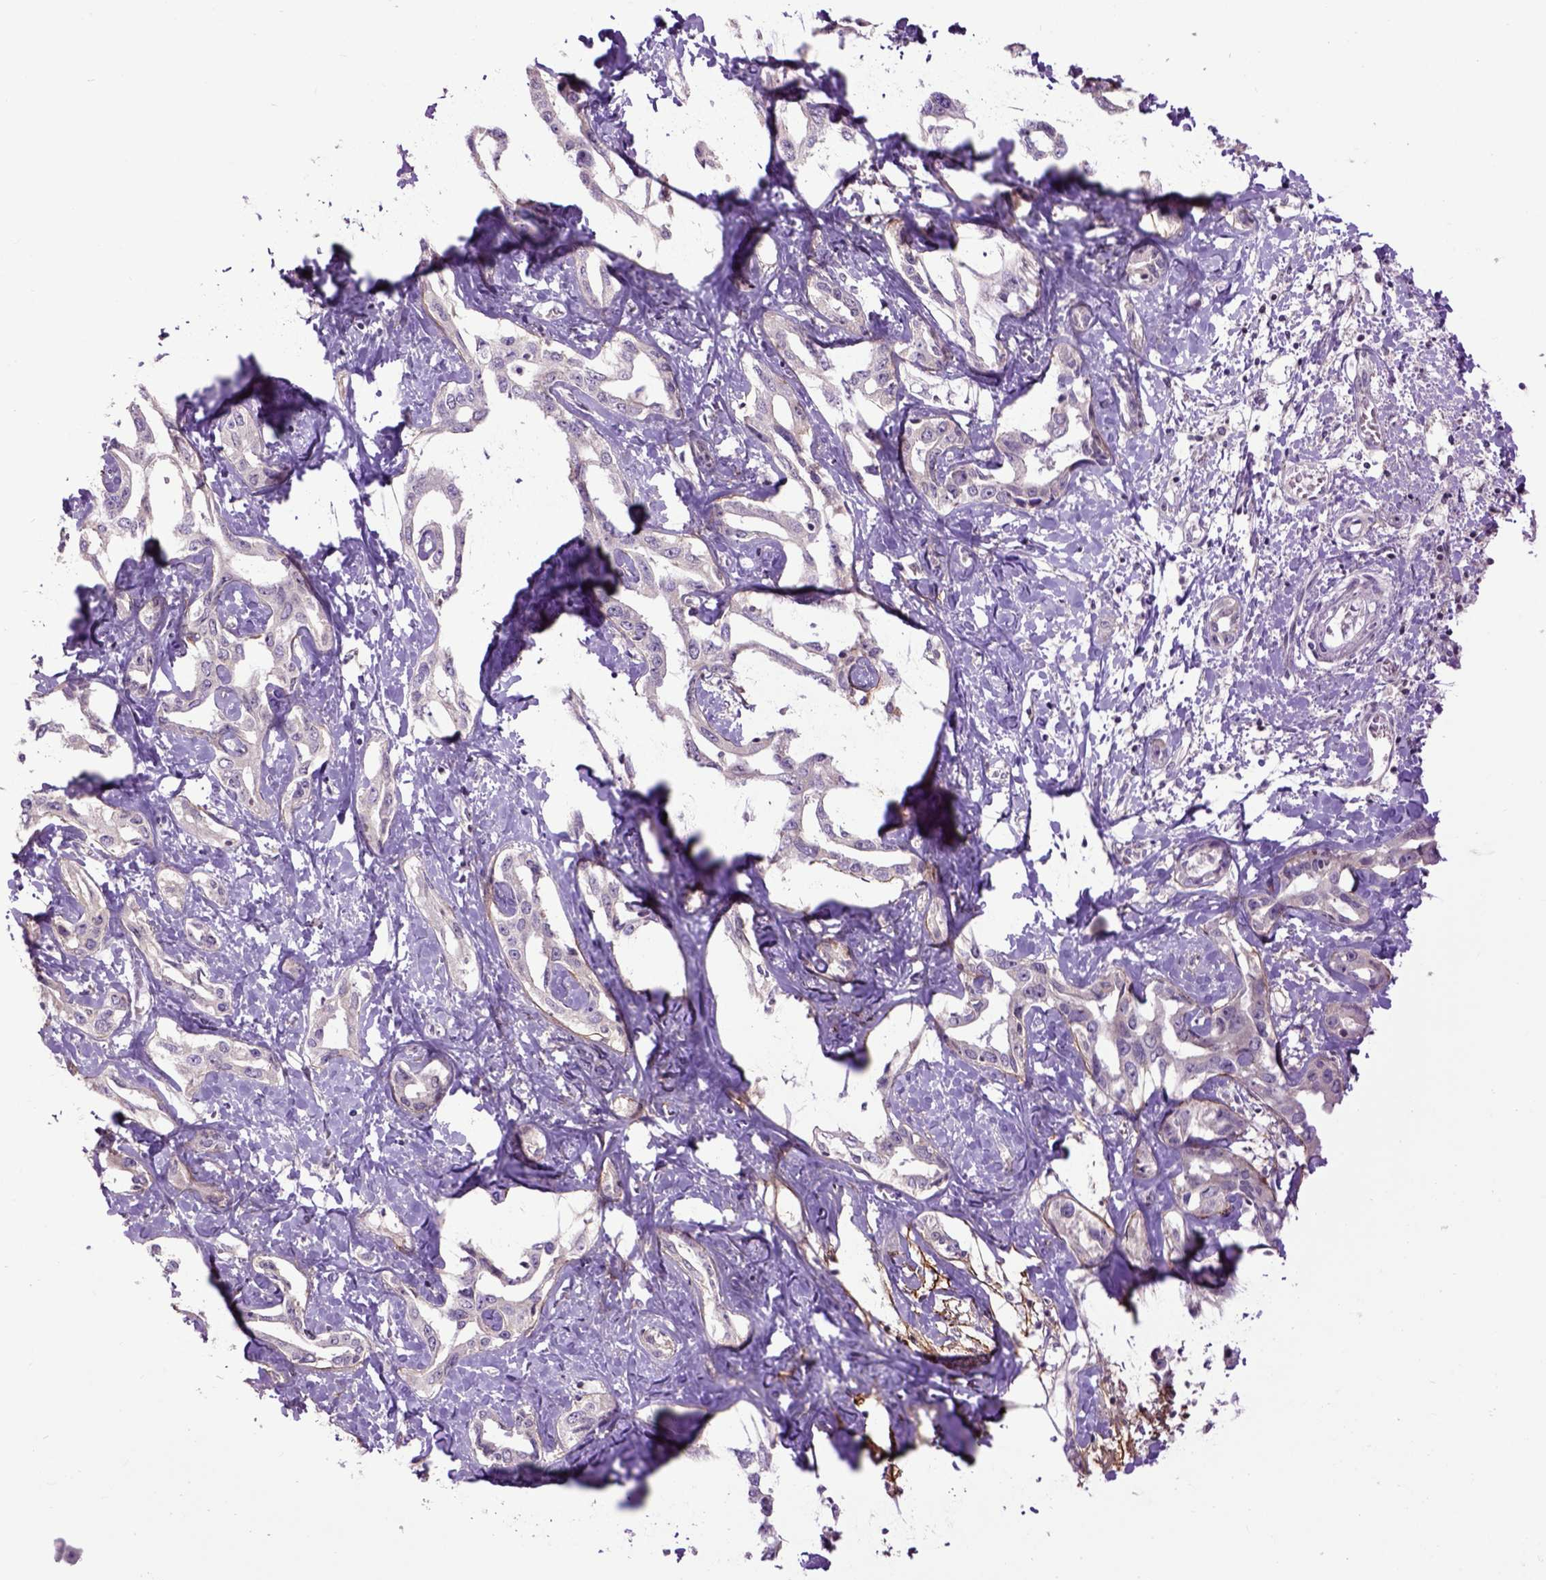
{"staining": {"intensity": "negative", "quantity": "none", "location": "none"}, "tissue": "liver cancer", "cell_type": "Tumor cells", "image_type": "cancer", "snomed": [{"axis": "morphology", "description": "Cholangiocarcinoma"}, {"axis": "topography", "description": "Liver"}], "caption": "Liver cholangiocarcinoma was stained to show a protein in brown. There is no significant staining in tumor cells. Nuclei are stained in blue.", "gene": "EMILIN3", "patient": {"sex": "male", "age": 59}}